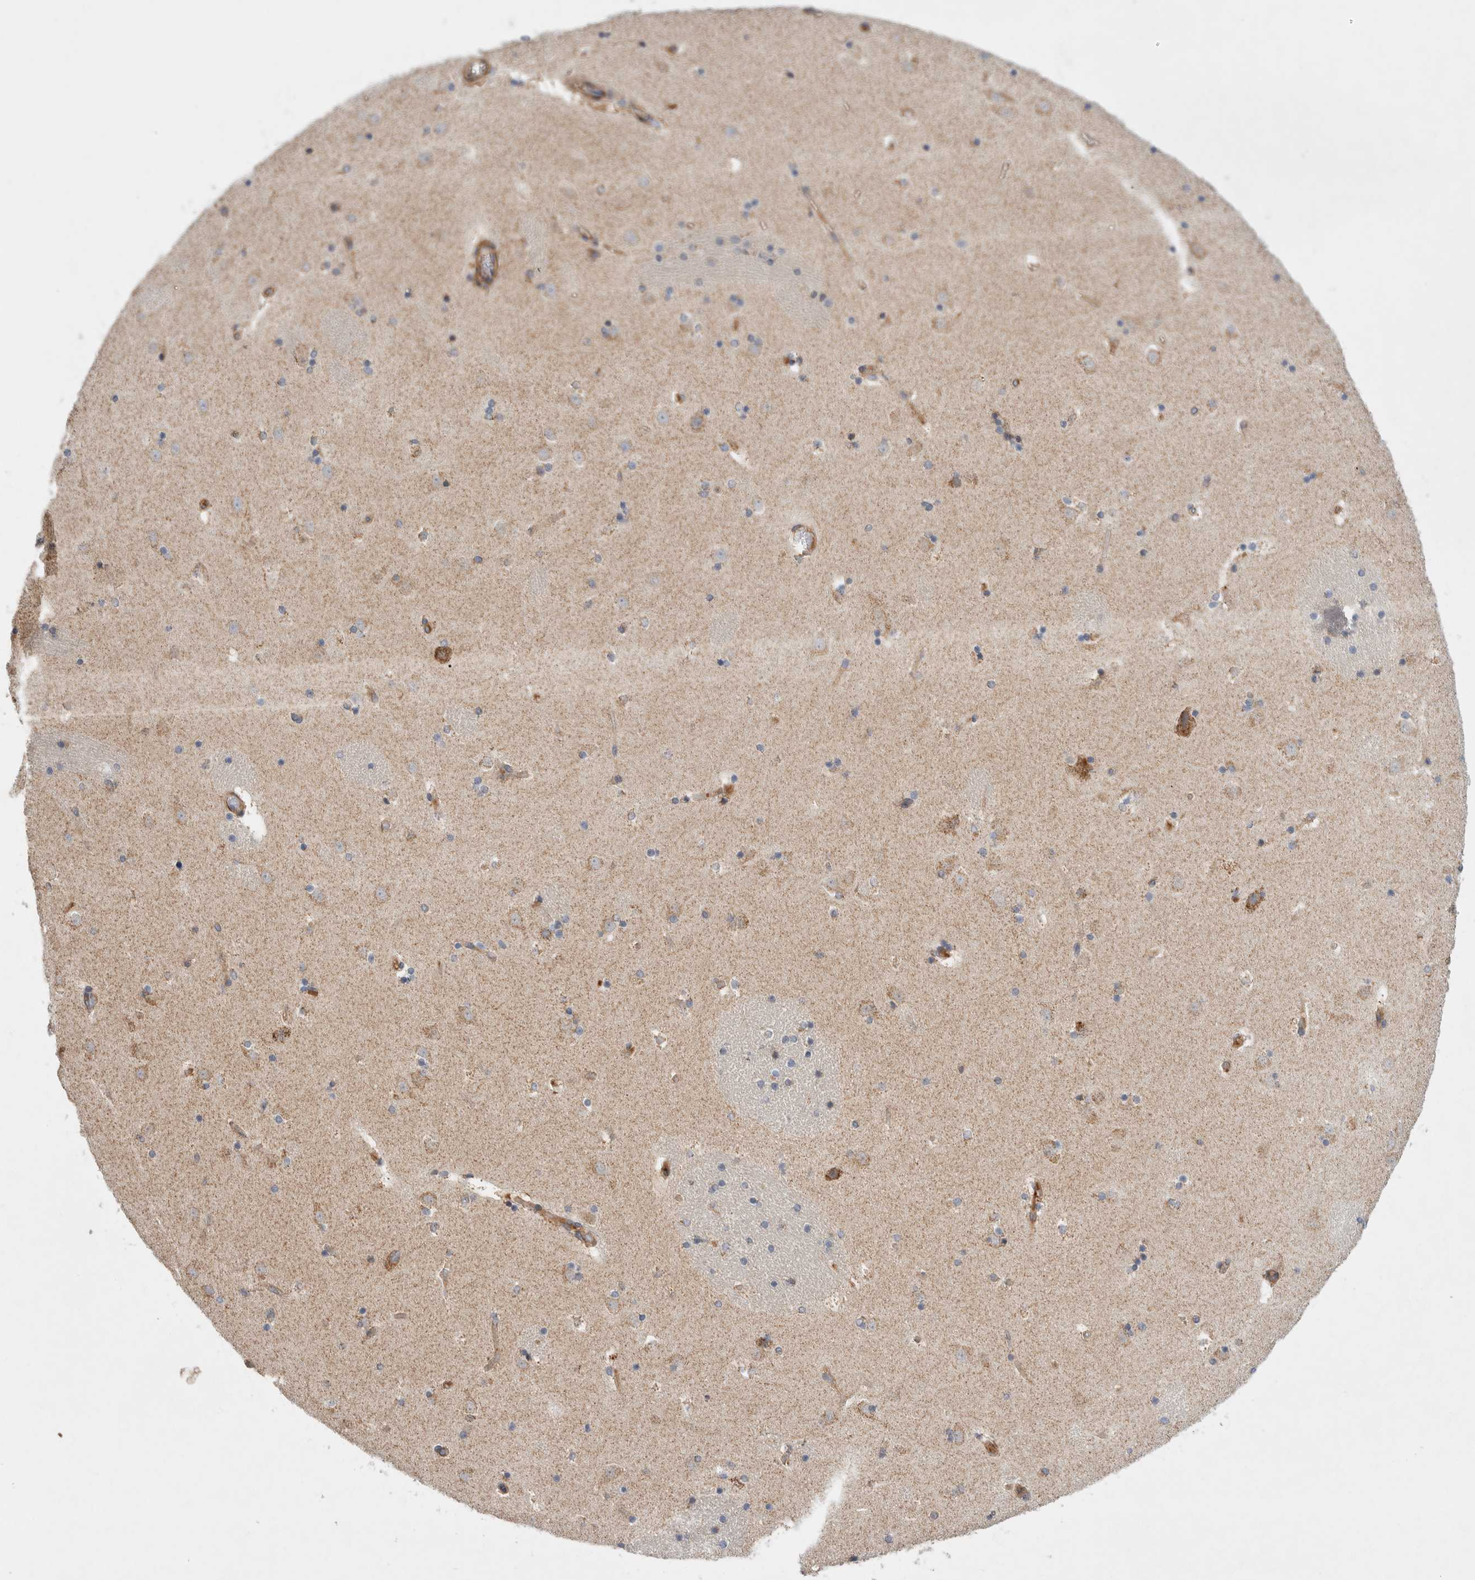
{"staining": {"intensity": "moderate", "quantity": "25%-75%", "location": "cytoplasmic/membranous"}, "tissue": "caudate", "cell_type": "Glial cells", "image_type": "normal", "snomed": [{"axis": "morphology", "description": "Normal tissue, NOS"}, {"axis": "topography", "description": "Lateral ventricle wall"}], "caption": "Approximately 25%-75% of glial cells in unremarkable human caudate exhibit moderate cytoplasmic/membranous protein staining as visualized by brown immunohistochemical staining.", "gene": "MRPS28", "patient": {"sex": "male", "age": 45}}